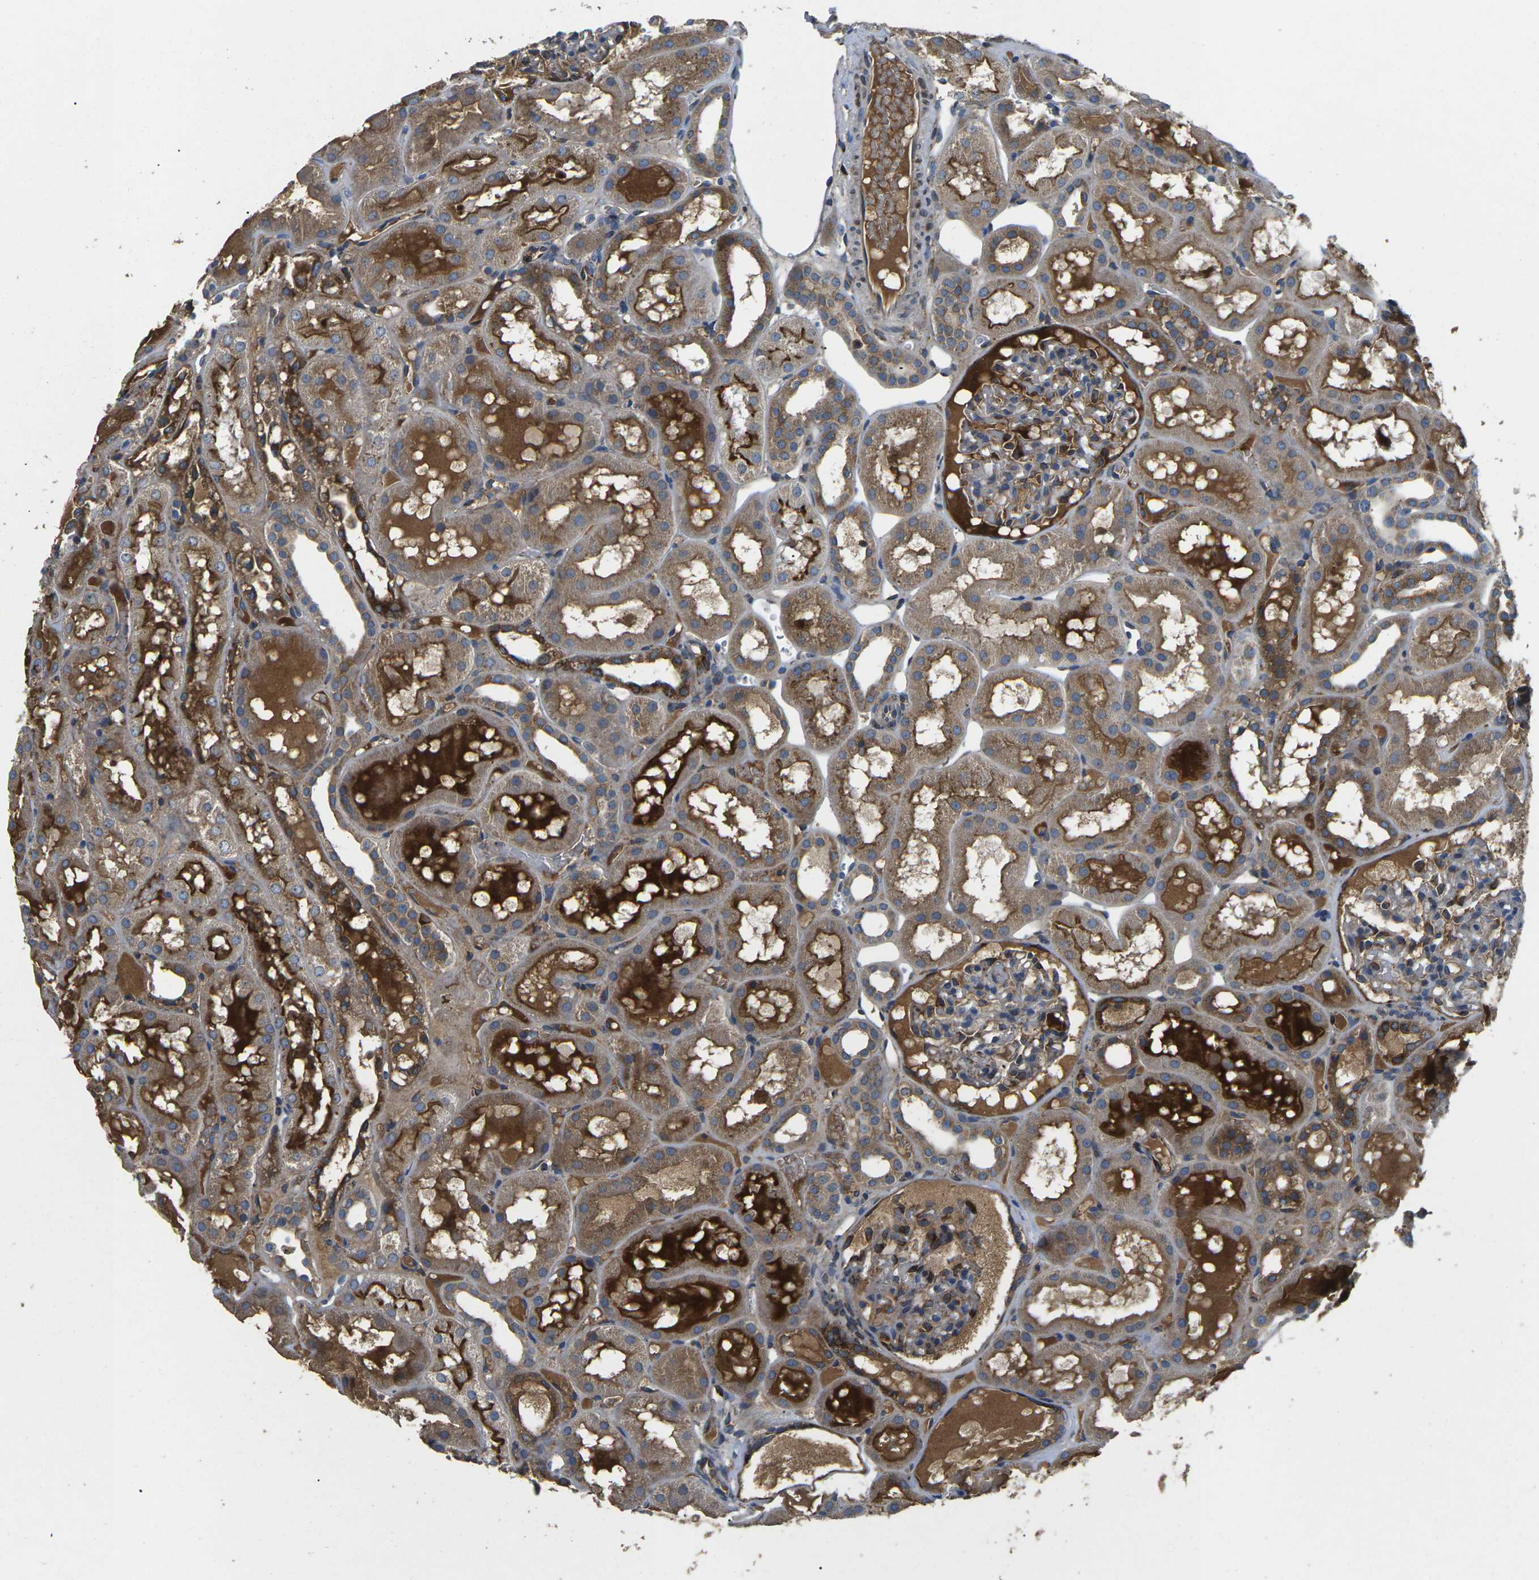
{"staining": {"intensity": "moderate", "quantity": ">75%", "location": "cytoplasmic/membranous"}, "tissue": "kidney", "cell_type": "Cells in glomeruli", "image_type": "normal", "snomed": [{"axis": "morphology", "description": "Normal tissue, NOS"}, {"axis": "topography", "description": "Kidney"}, {"axis": "topography", "description": "Urinary bladder"}], "caption": "Moderate cytoplasmic/membranous expression is appreciated in approximately >75% of cells in glomeruli in benign kidney.", "gene": "PDZD8", "patient": {"sex": "male", "age": 16}}